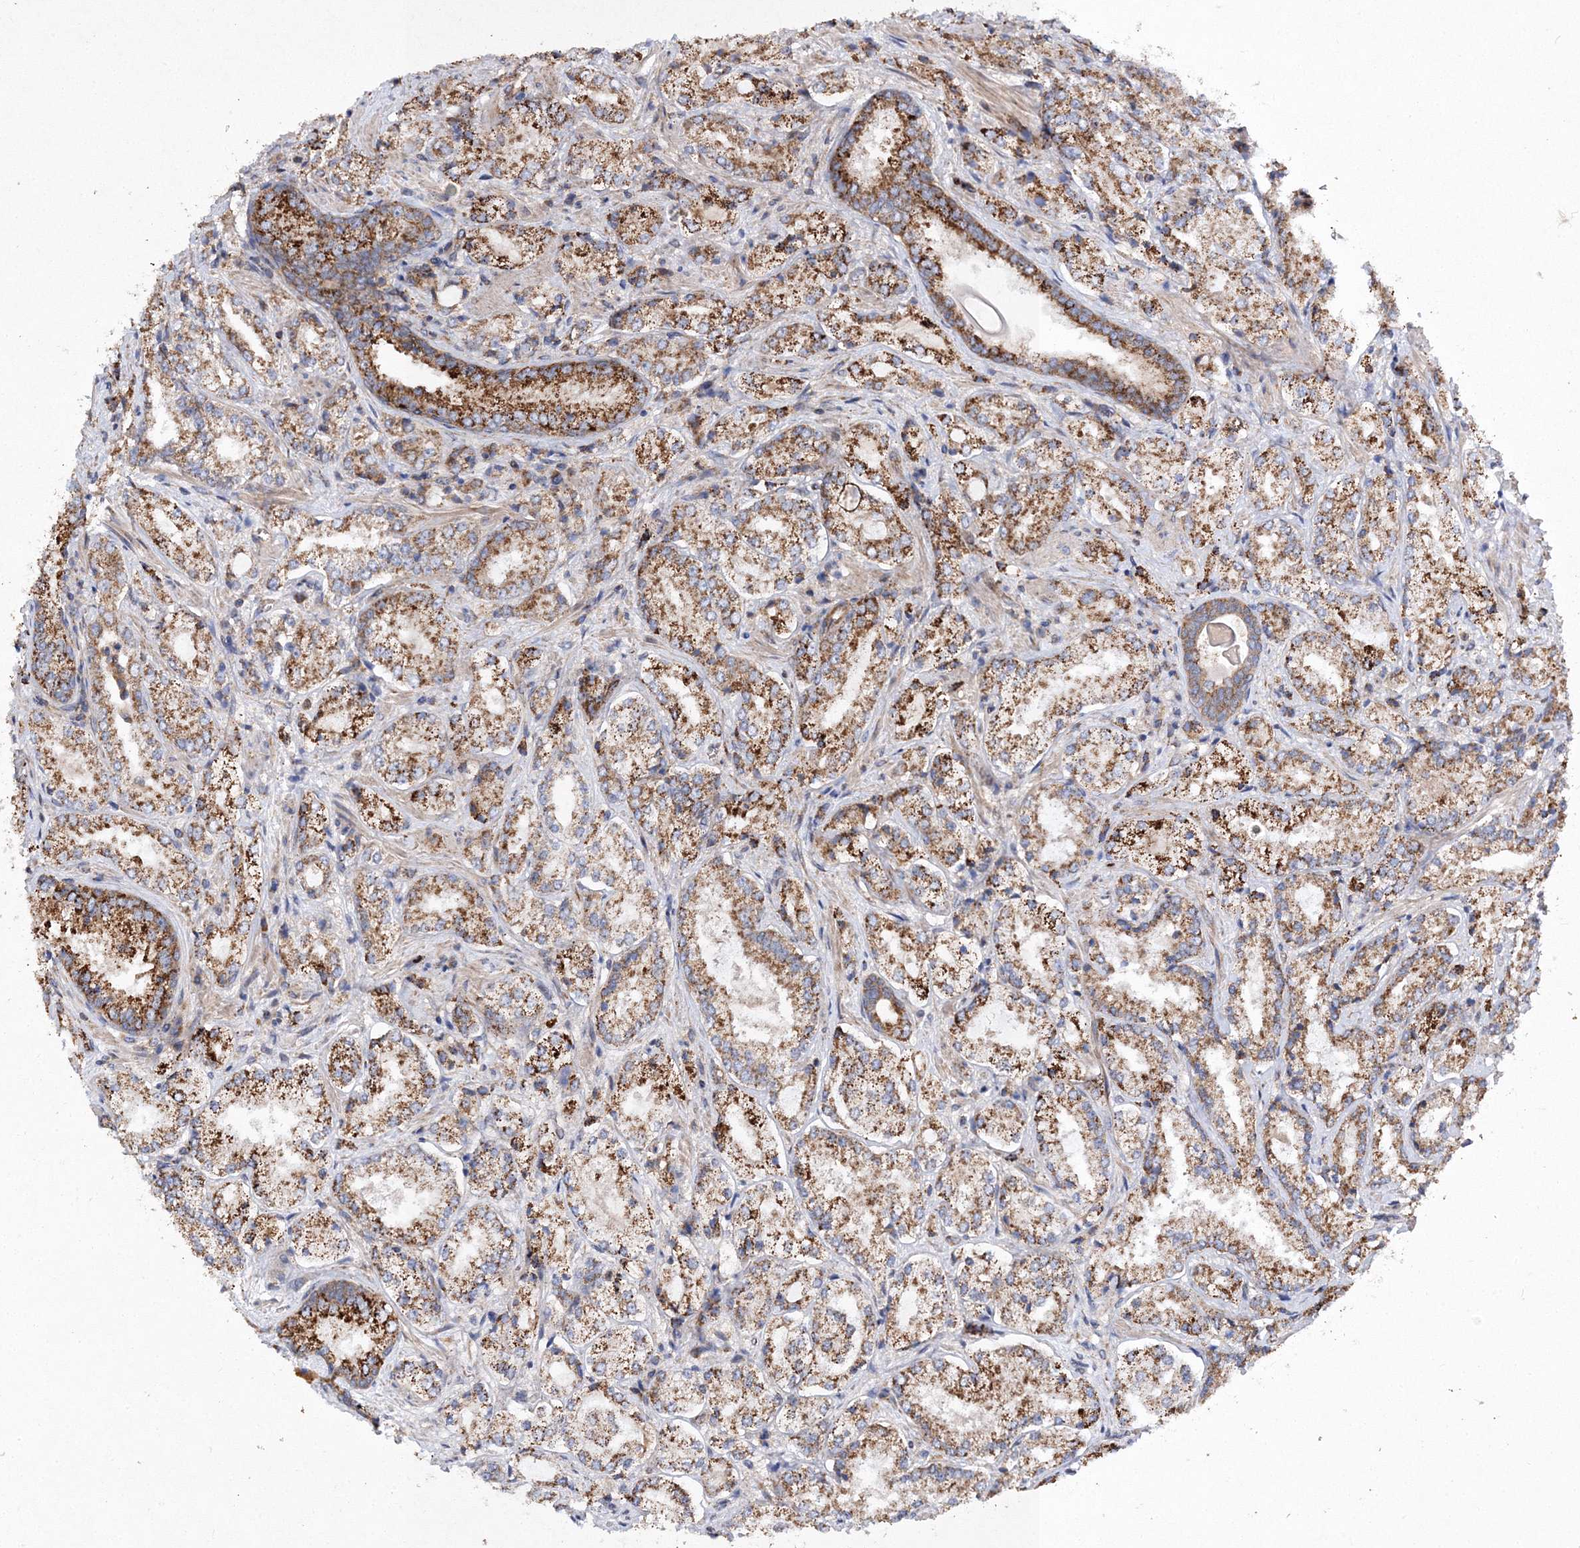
{"staining": {"intensity": "moderate", "quantity": ">75%", "location": "cytoplasmic/membranous"}, "tissue": "prostate cancer", "cell_type": "Tumor cells", "image_type": "cancer", "snomed": [{"axis": "morphology", "description": "Adenocarcinoma, Low grade"}, {"axis": "topography", "description": "Prostate"}], "caption": "The immunohistochemical stain highlights moderate cytoplasmic/membranous positivity in tumor cells of prostate cancer (low-grade adenocarcinoma) tissue.", "gene": "DNAJC13", "patient": {"sex": "male", "age": 74}}